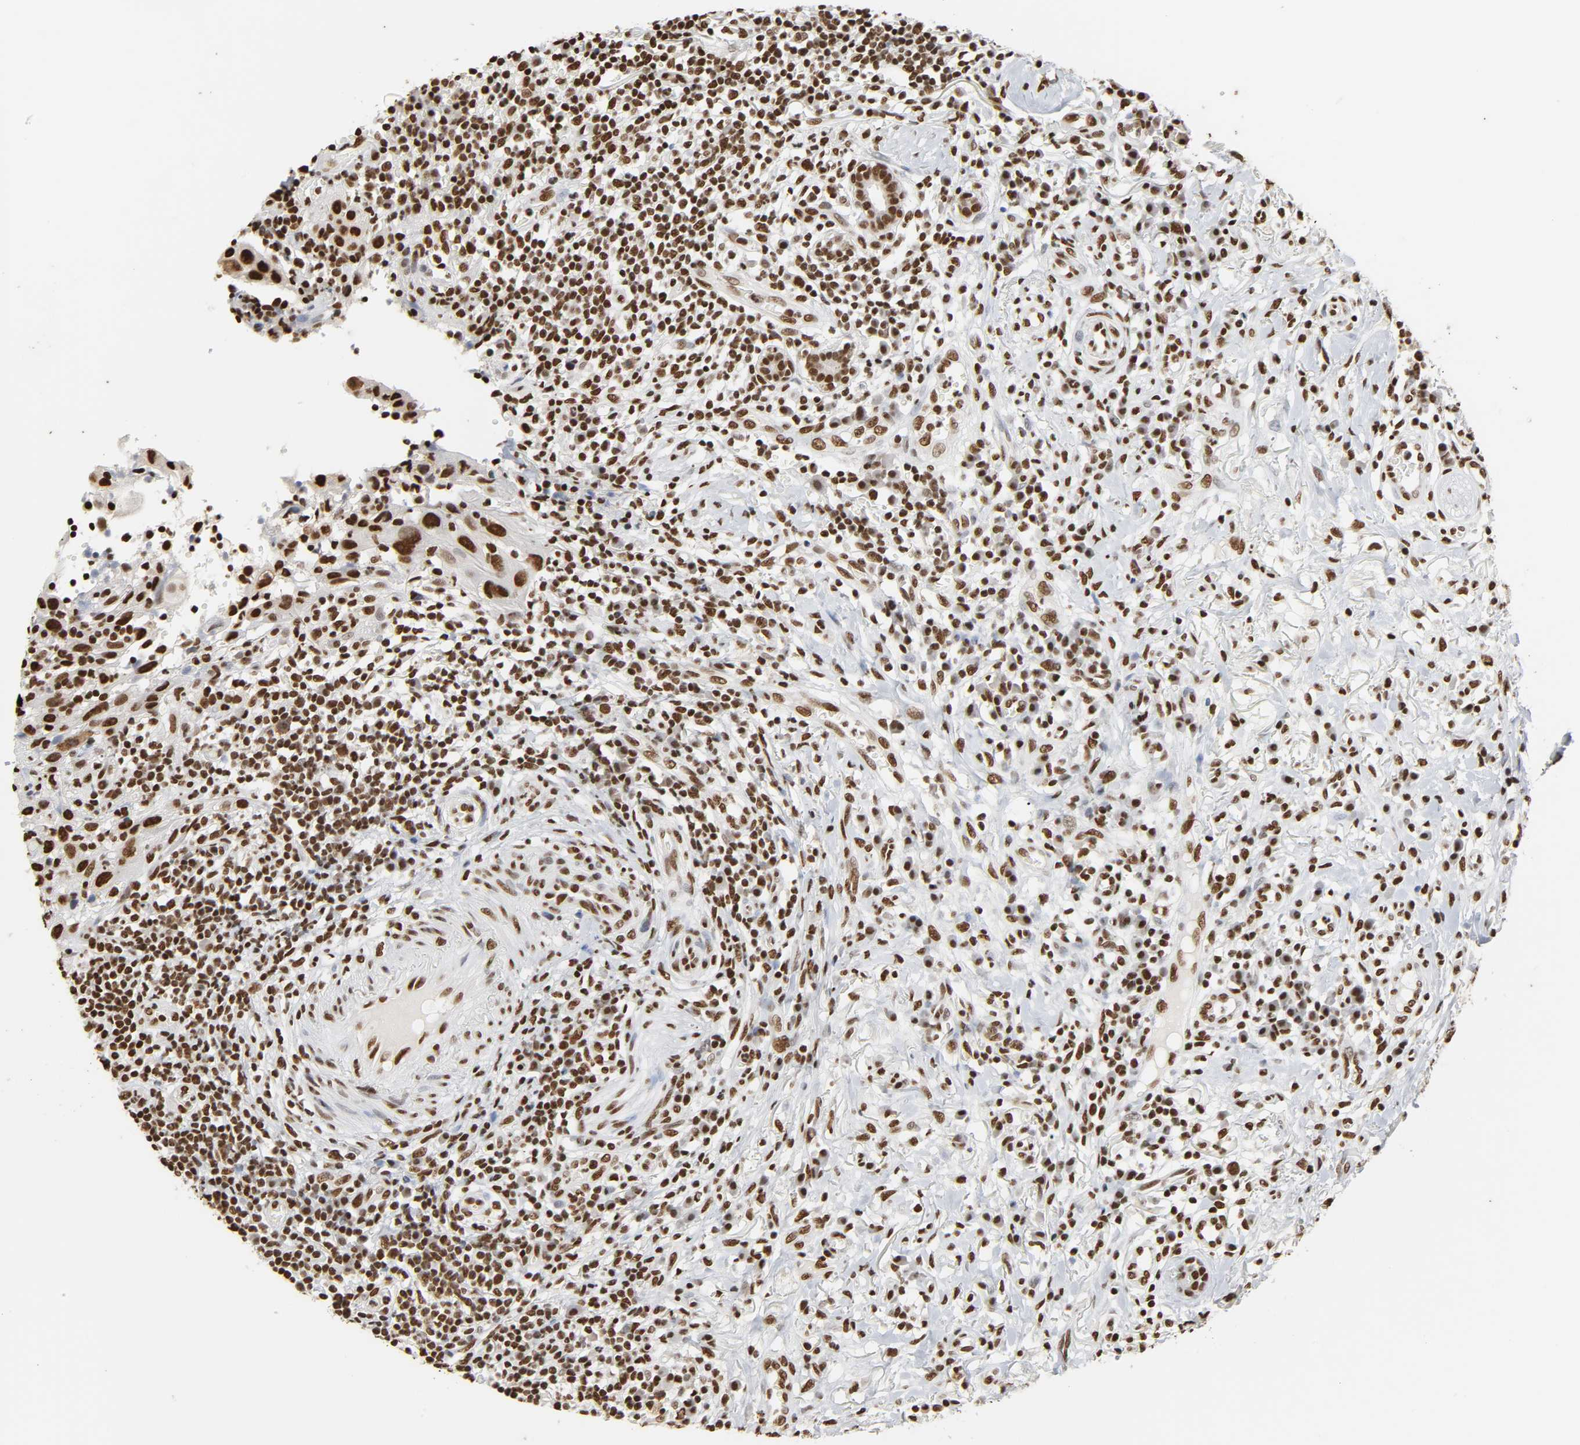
{"staining": {"intensity": "strong", "quantity": ">75%", "location": "nuclear"}, "tissue": "thyroid cancer", "cell_type": "Tumor cells", "image_type": "cancer", "snomed": [{"axis": "morphology", "description": "Carcinoma, NOS"}, {"axis": "topography", "description": "Thyroid gland"}], "caption": "The micrograph shows staining of carcinoma (thyroid), revealing strong nuclear protein expression (brown color) within tumor cells. The protein is stained brown, and the nuclei are stained in blue (DAB (3,3'-diaminobenzidine) IHC with brightfield microscopy, high magnification).", "gene": "HNRNPC", "patient": {"sex": "female", "age": 77}}